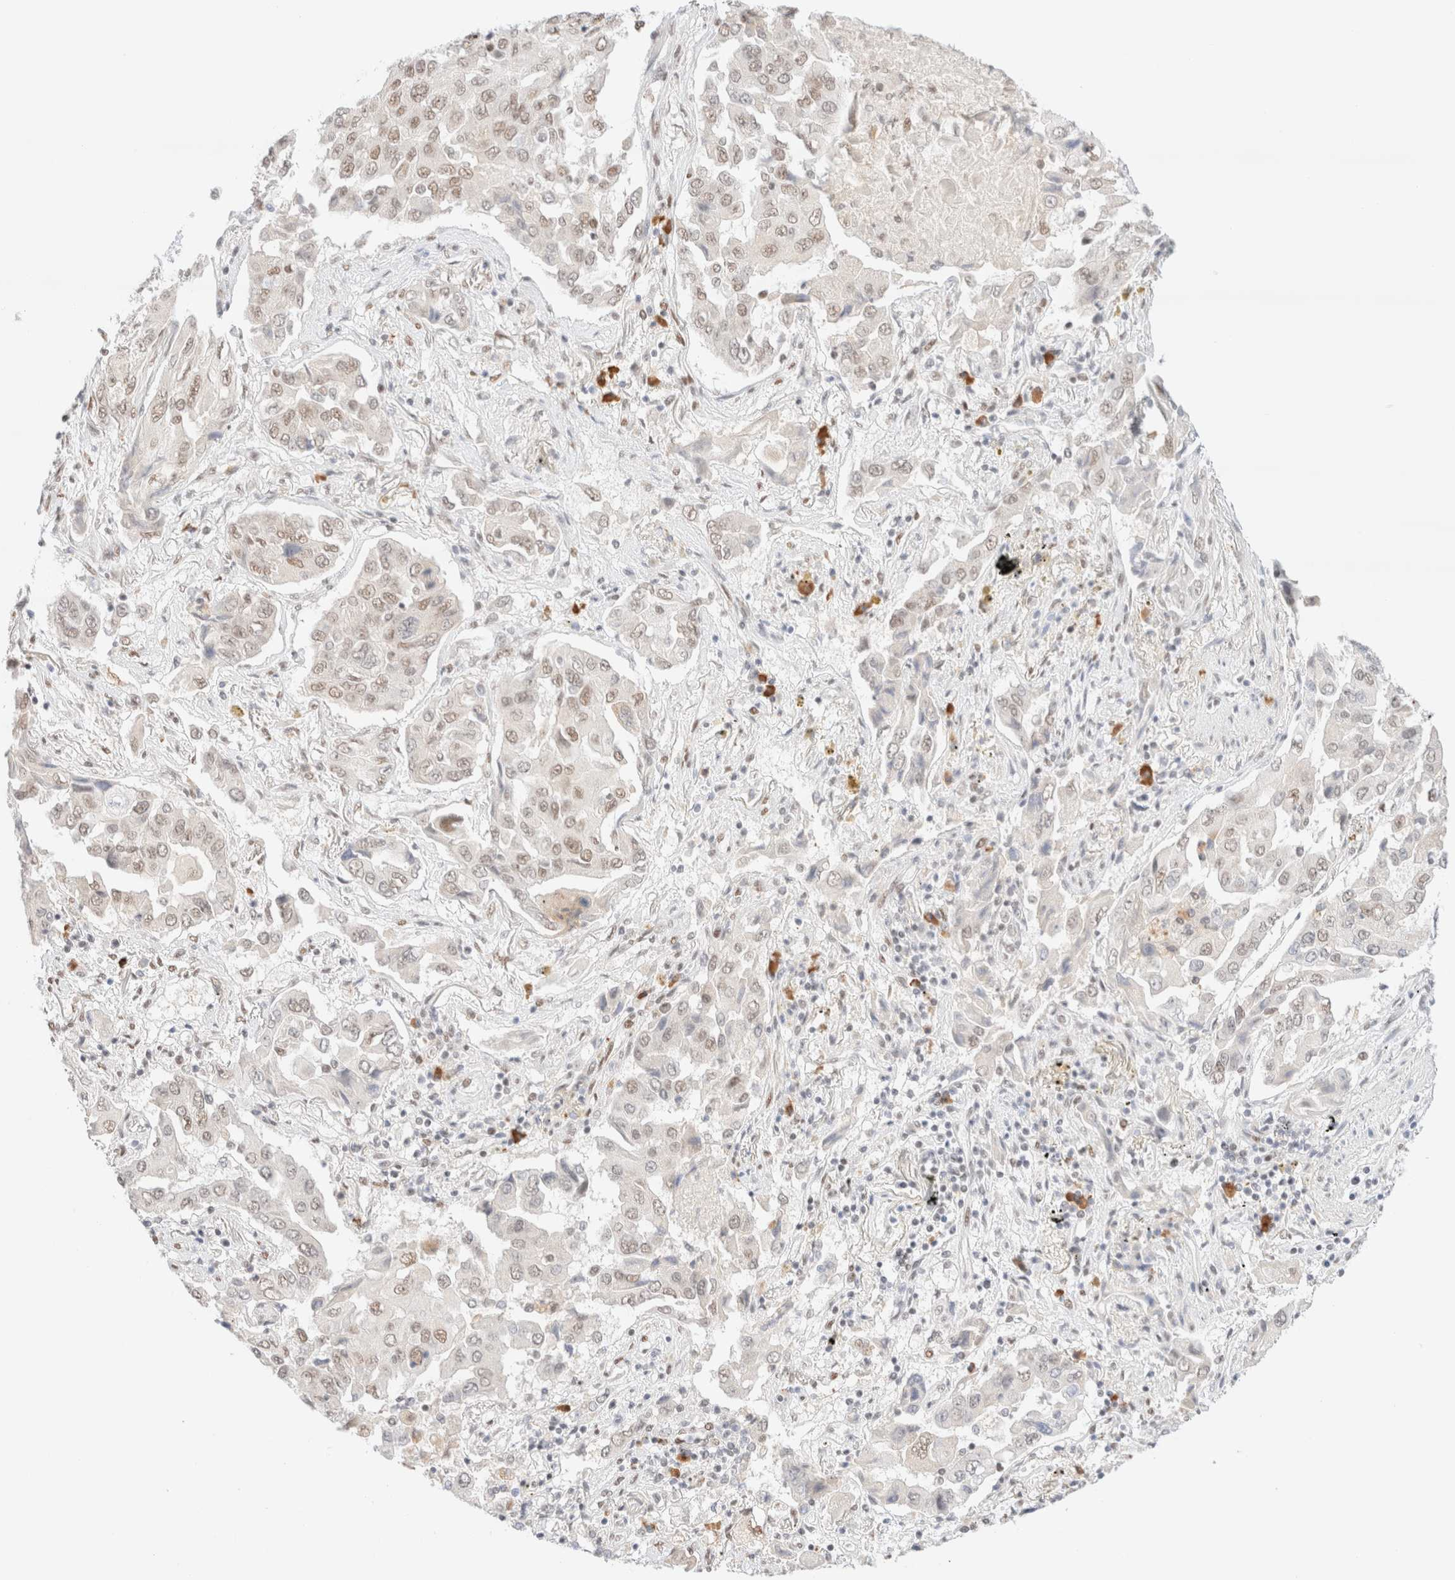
{"staining": {"intensity": "weak", "quantity": ">75%", "location": "nuclear"}, "tissue": "lung cancer", "cell_type": "Tumor cells", "image_type": "cancer", "snomed": [{"axis": "morphology", "description": "Adenocarcinoma, NOS"}, {"axis": "topography", "description": "Lung"}], "caption": "Protein expression analysis of human lung adenocarcinoma reveals weak nuclear staining in about >75% of tumor cells.", "gene": "CIC", "patient": {"sex": "female", "age": 65}}